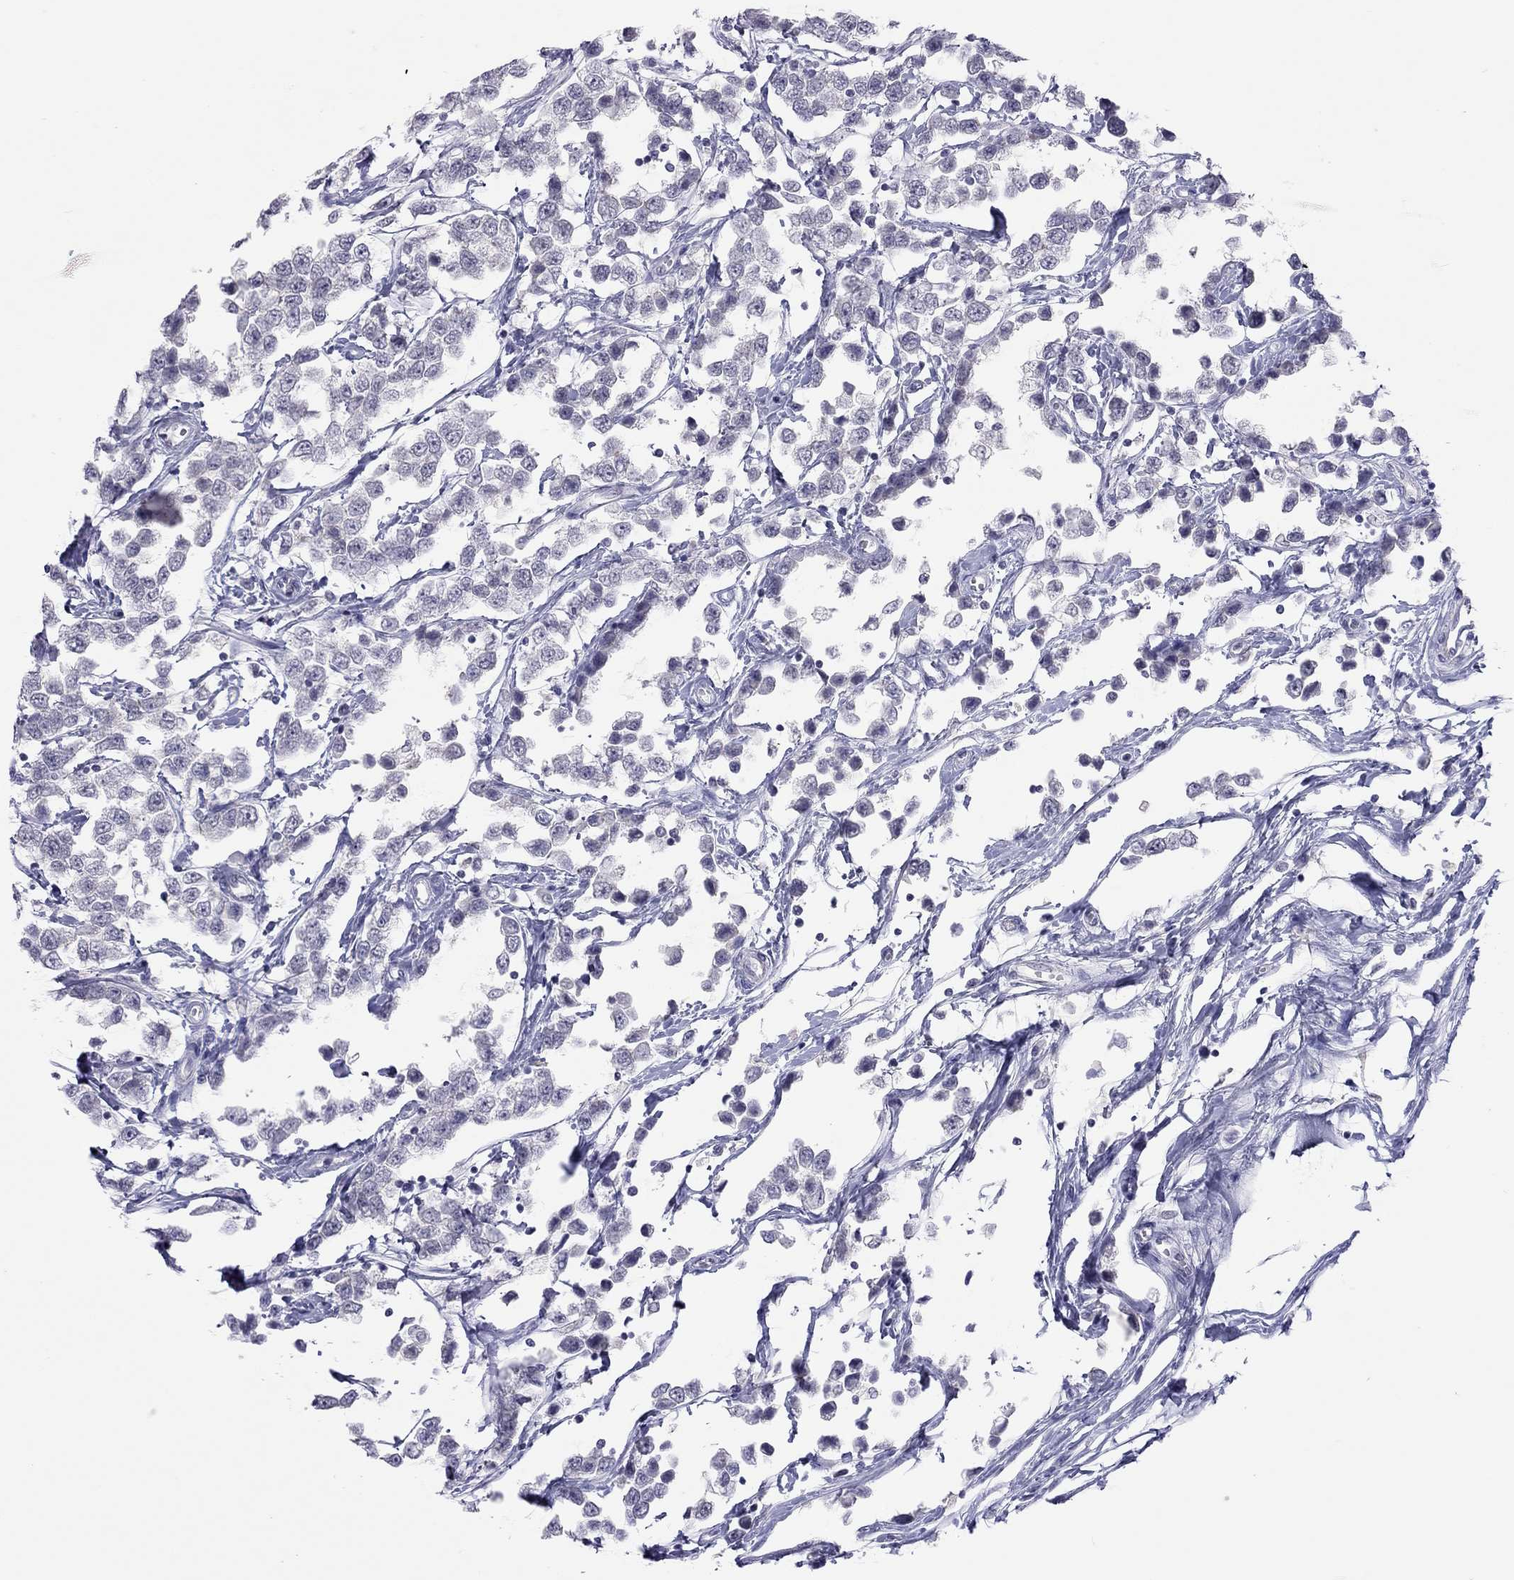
{"staining": {"intensity": "negative", "quantity": "none", "location": "none"}, "tissue": "testis cancer", "cell_type": "Tumor cells", "image_type": "cancer", "snomed": [{"axis": "morphology", "description": "Seminoma, NOS"}, {"axis": "topography", "description": "Testis"}], "caption": "Tumor cells show no significant protein staining in testis seminoma.", "gene": "JHY", "patient": {"sex": "male", "age": 34}}